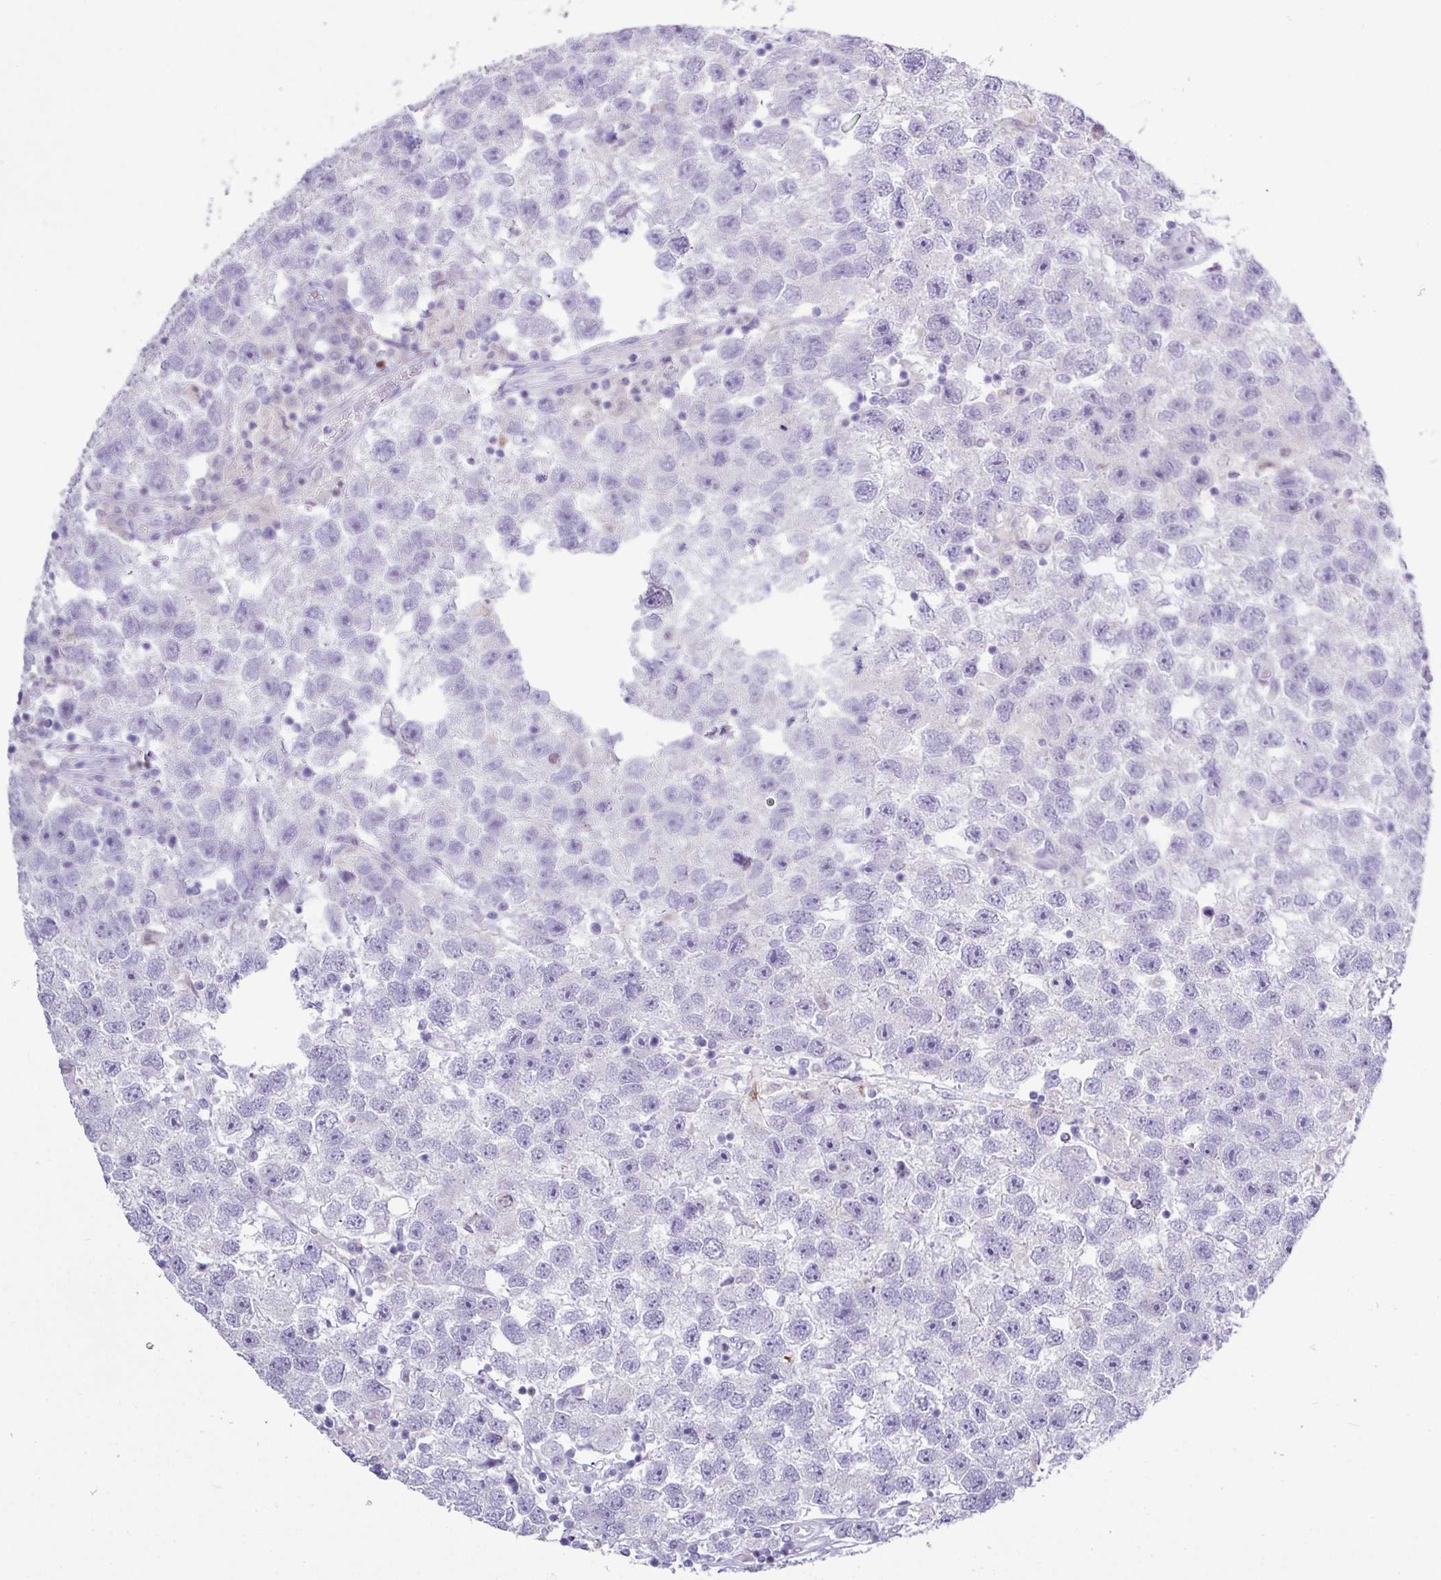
{"staining": {"intensity": "negative", "quantity": "none", "location": "none"}, "tissue": "testis cancer", "cell_type": "Tumor cells", "image_type": "cancer", "snomed": [{"axis": "morphology", "description": "Seminoma, NOS"}, {"axis": "topography", "description": "Testis"}], "caption": "The histopathology image shows no significant positivity in tumor cells of testis cancer.", "gene": "BCL11A", "patient": {"sex": "male", "age": 26}}